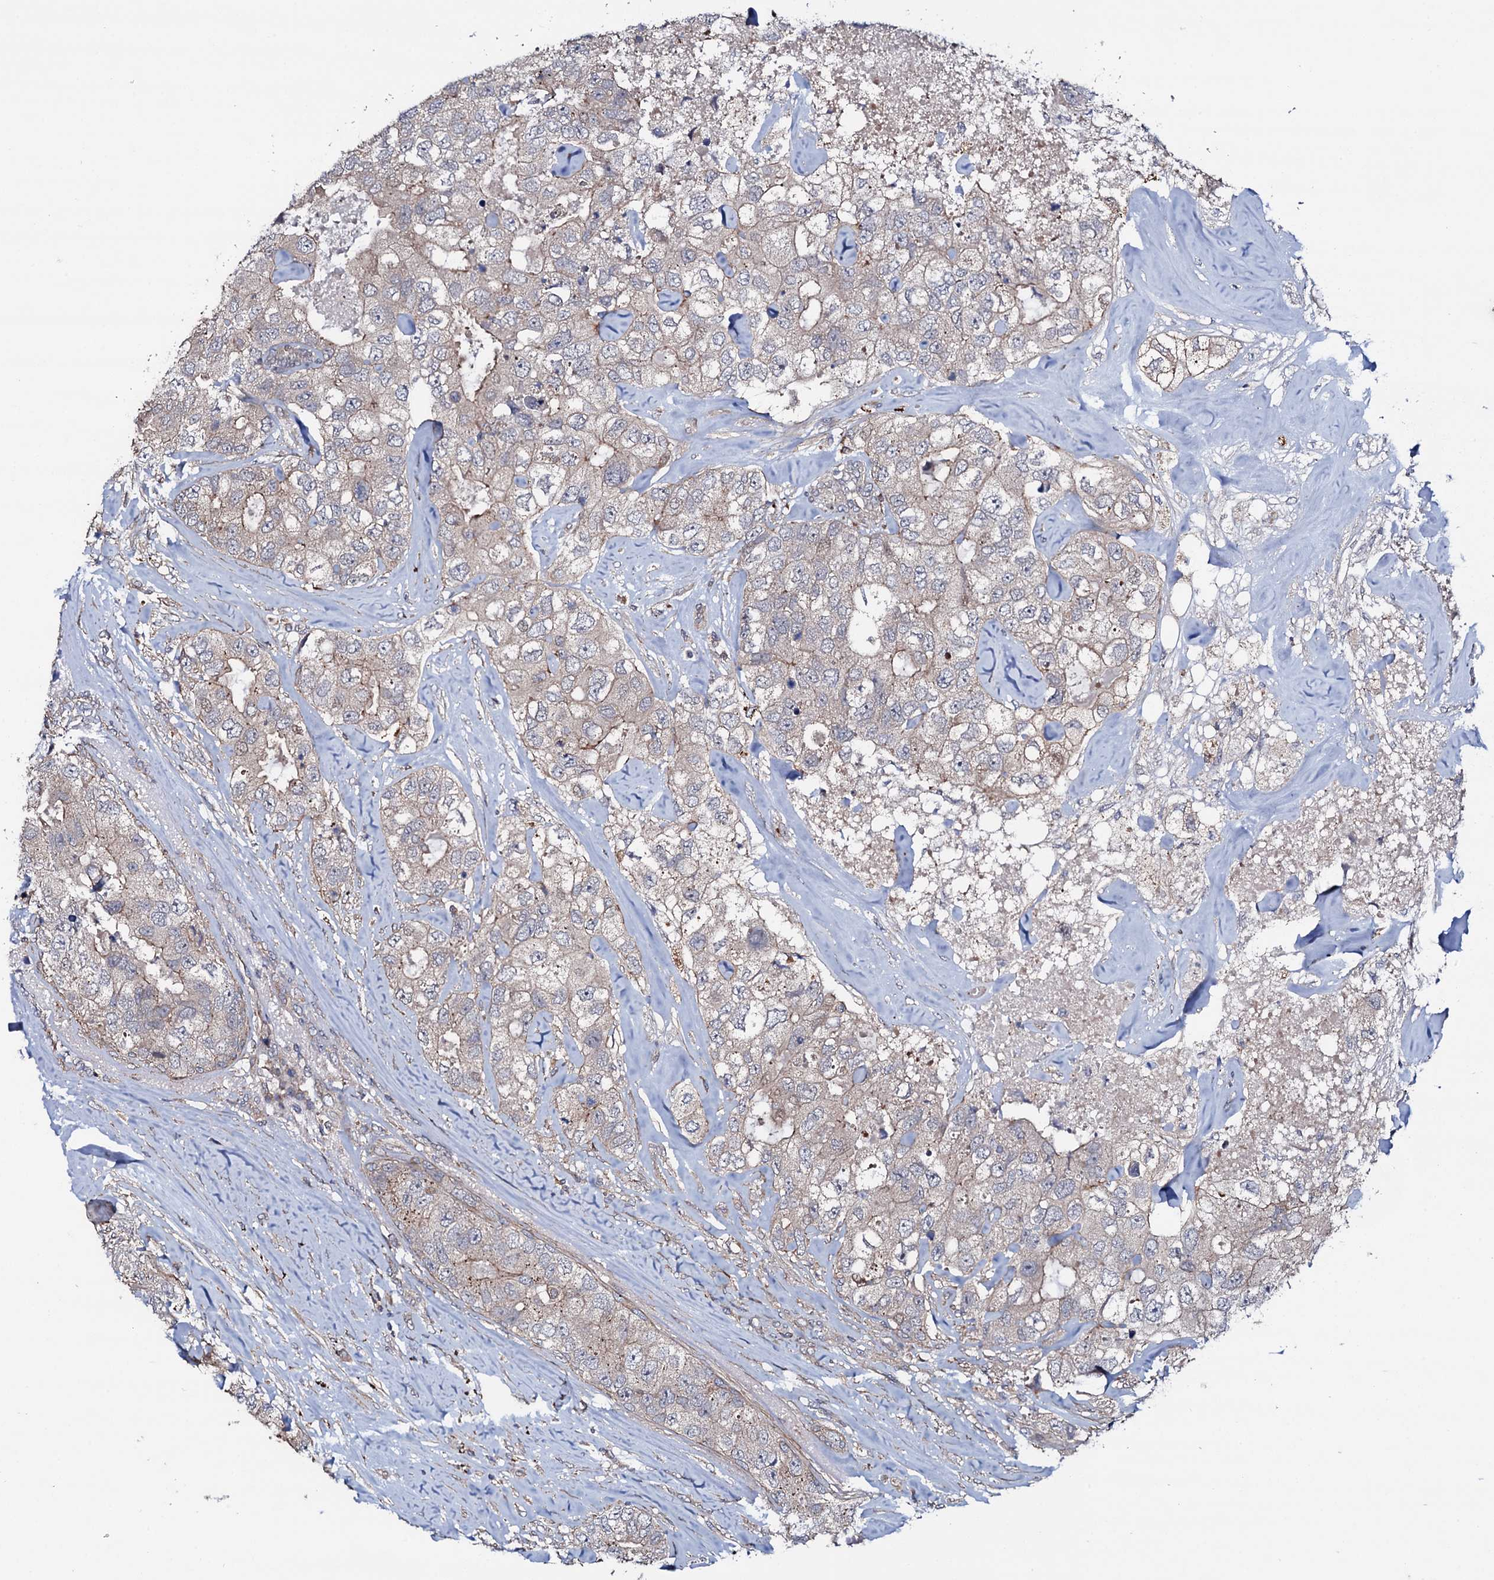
{"staining": {"intensity": "weak", "quantity": "<25%", "location": "cytoplasmic/membranous"}, "tissue": "breast cancer", "cell_type": "Tumor cells", "image_type": "cancer", "snomed": [{"axis": "morphology", "description": "Duct carcinoma"}, {"axis": "topography", "description": "Breast"}], "caption": "DAB immunohistochemical staining of breast cancer displays no significant positivity in tumor cells.", "gene": "CIAO2A", "patient": {"sex": "female", "age": 62}}